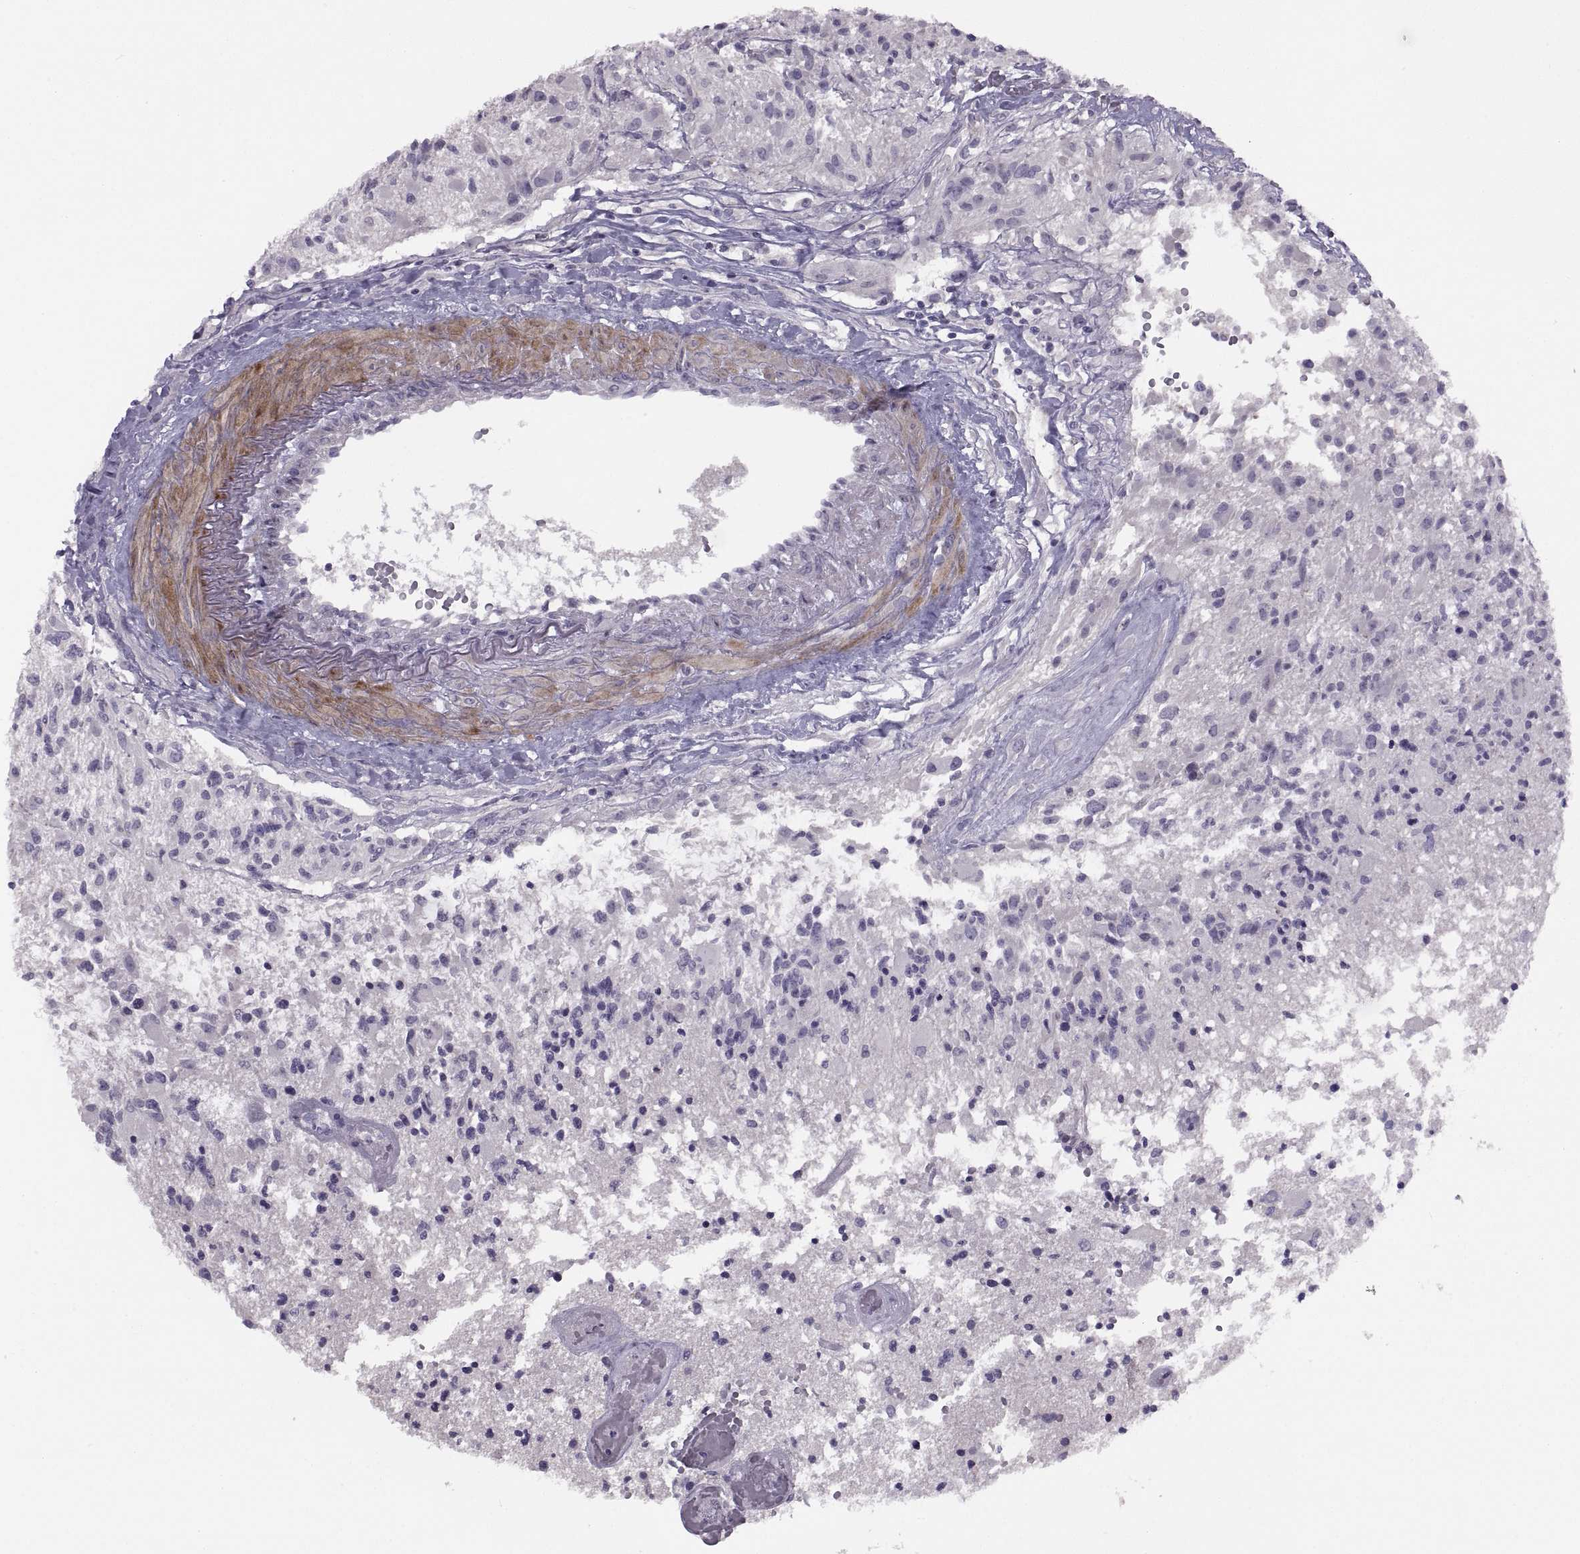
{"staining": {"intensity": "negative", "quantity": "none", "location": "none"}, "tissue": "glioma", "cell_type": "Tumor cells", "image_type": "cancer", "snomed": [{"axis": "morphology", "description": "Glioma, malignant, High grade"}, {"axis": "topography", "description": "Brain"}], "caption": "High power microscopy micrograph of an immunohistochemistry image of glioma, revealing no significant positivity in tumor cells.", "gene": "BSPH1", "patient": {"sex": "female", "age": 63}}